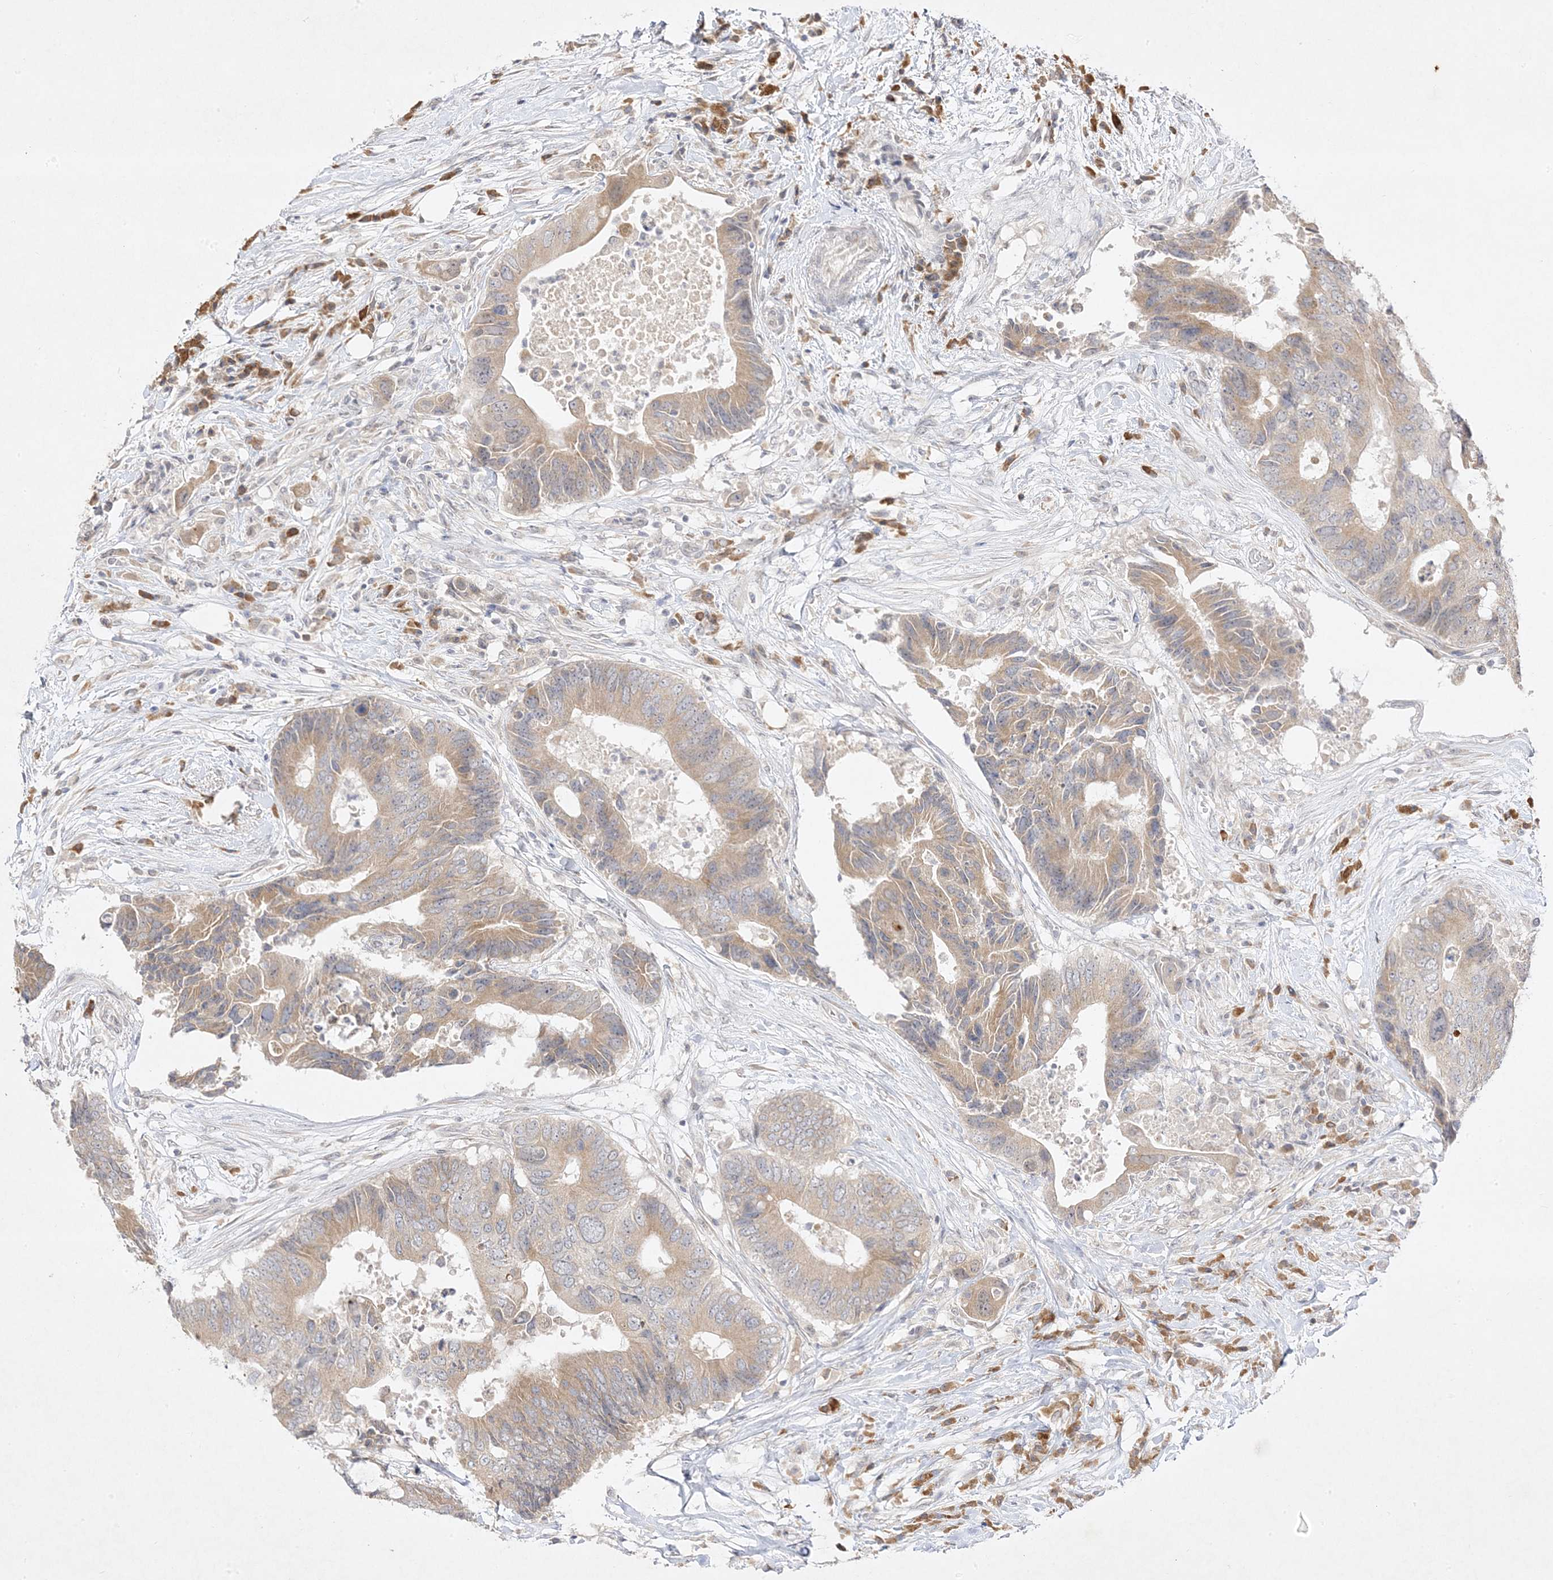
{"staining": {"intensity": "weak", "quantity": ">75%", "location": "cytoplasmic/membranous"}, "tissue": "colorectal cancer", "cell_type": "Tumor cells", "image_type": "cancer", "snomed": [{"axis": "morphology", "description": "Adenocarcinoma, NOS"}, {"axis": "topography", "description": "Colon"}], "caption": "This is an image of IHC staining of colorectal cancer (adenocarcinoma), which shows weak expression in the cytoplasmic/membranous of tumor cells.", "gene": "C2CD2", "patient": {"sex": "male", "age": 71}}